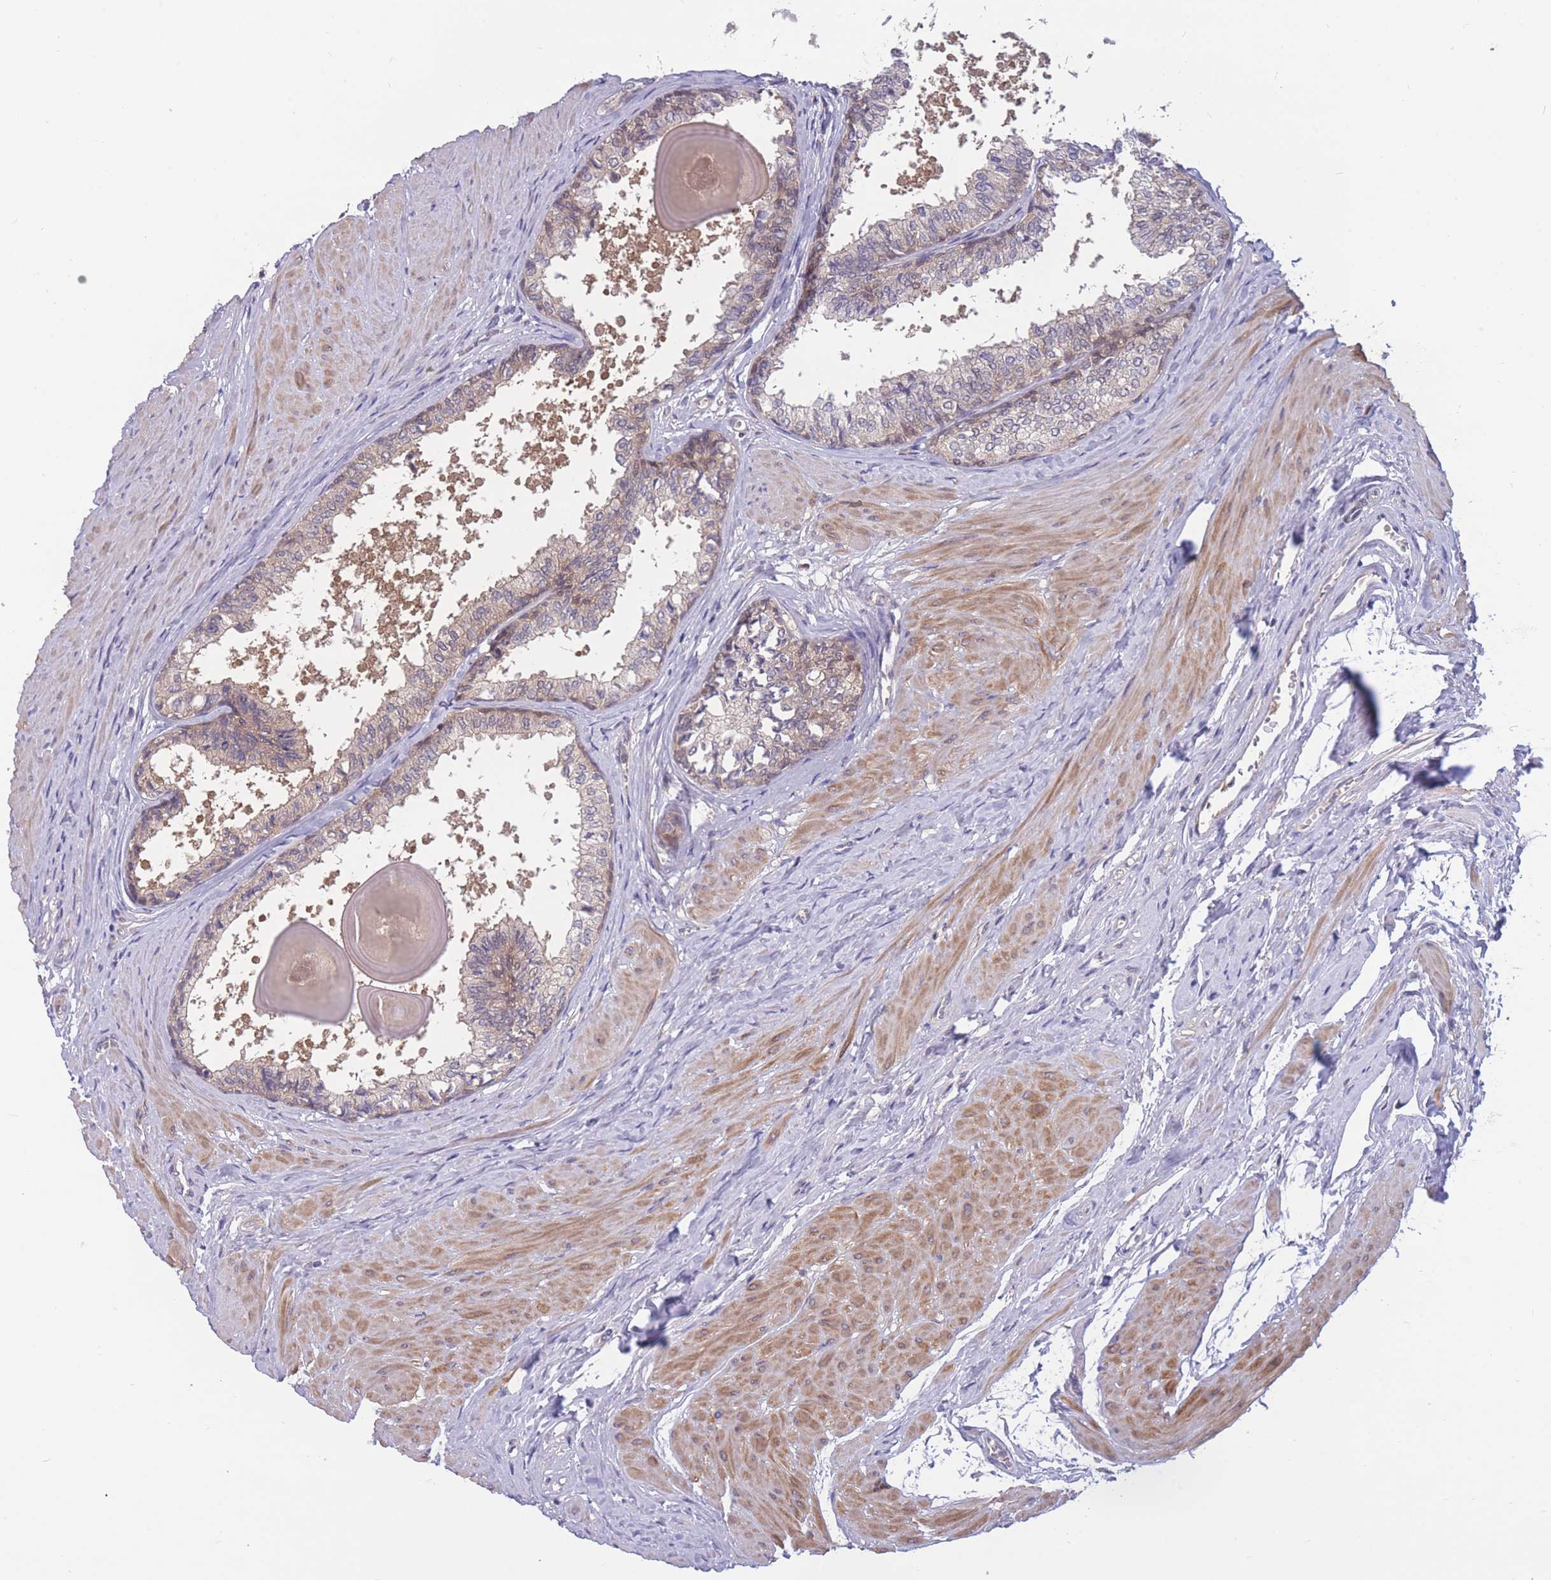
{"staining": {"intensity": "weak", "quantity": "25%-75%", "location": "cytoplasmic/membranous"}, "tissue": "prostate", "cell_type": "Glandular cells", "image_type": "normal", "snomed": [{"axis": "morphology", "description": "Normal tissue, NOS"}, {"axis": "topography", "description": "Prostate"}], "caption": "Immunohistochemical staining of normal human prostate exhibits low levels of weak cytoplasmic/membranous positivity in approximately 25%-75% of glandular cells.", "gene": "UBE2NL", "patient": {"sex": "male", "age": 48}}